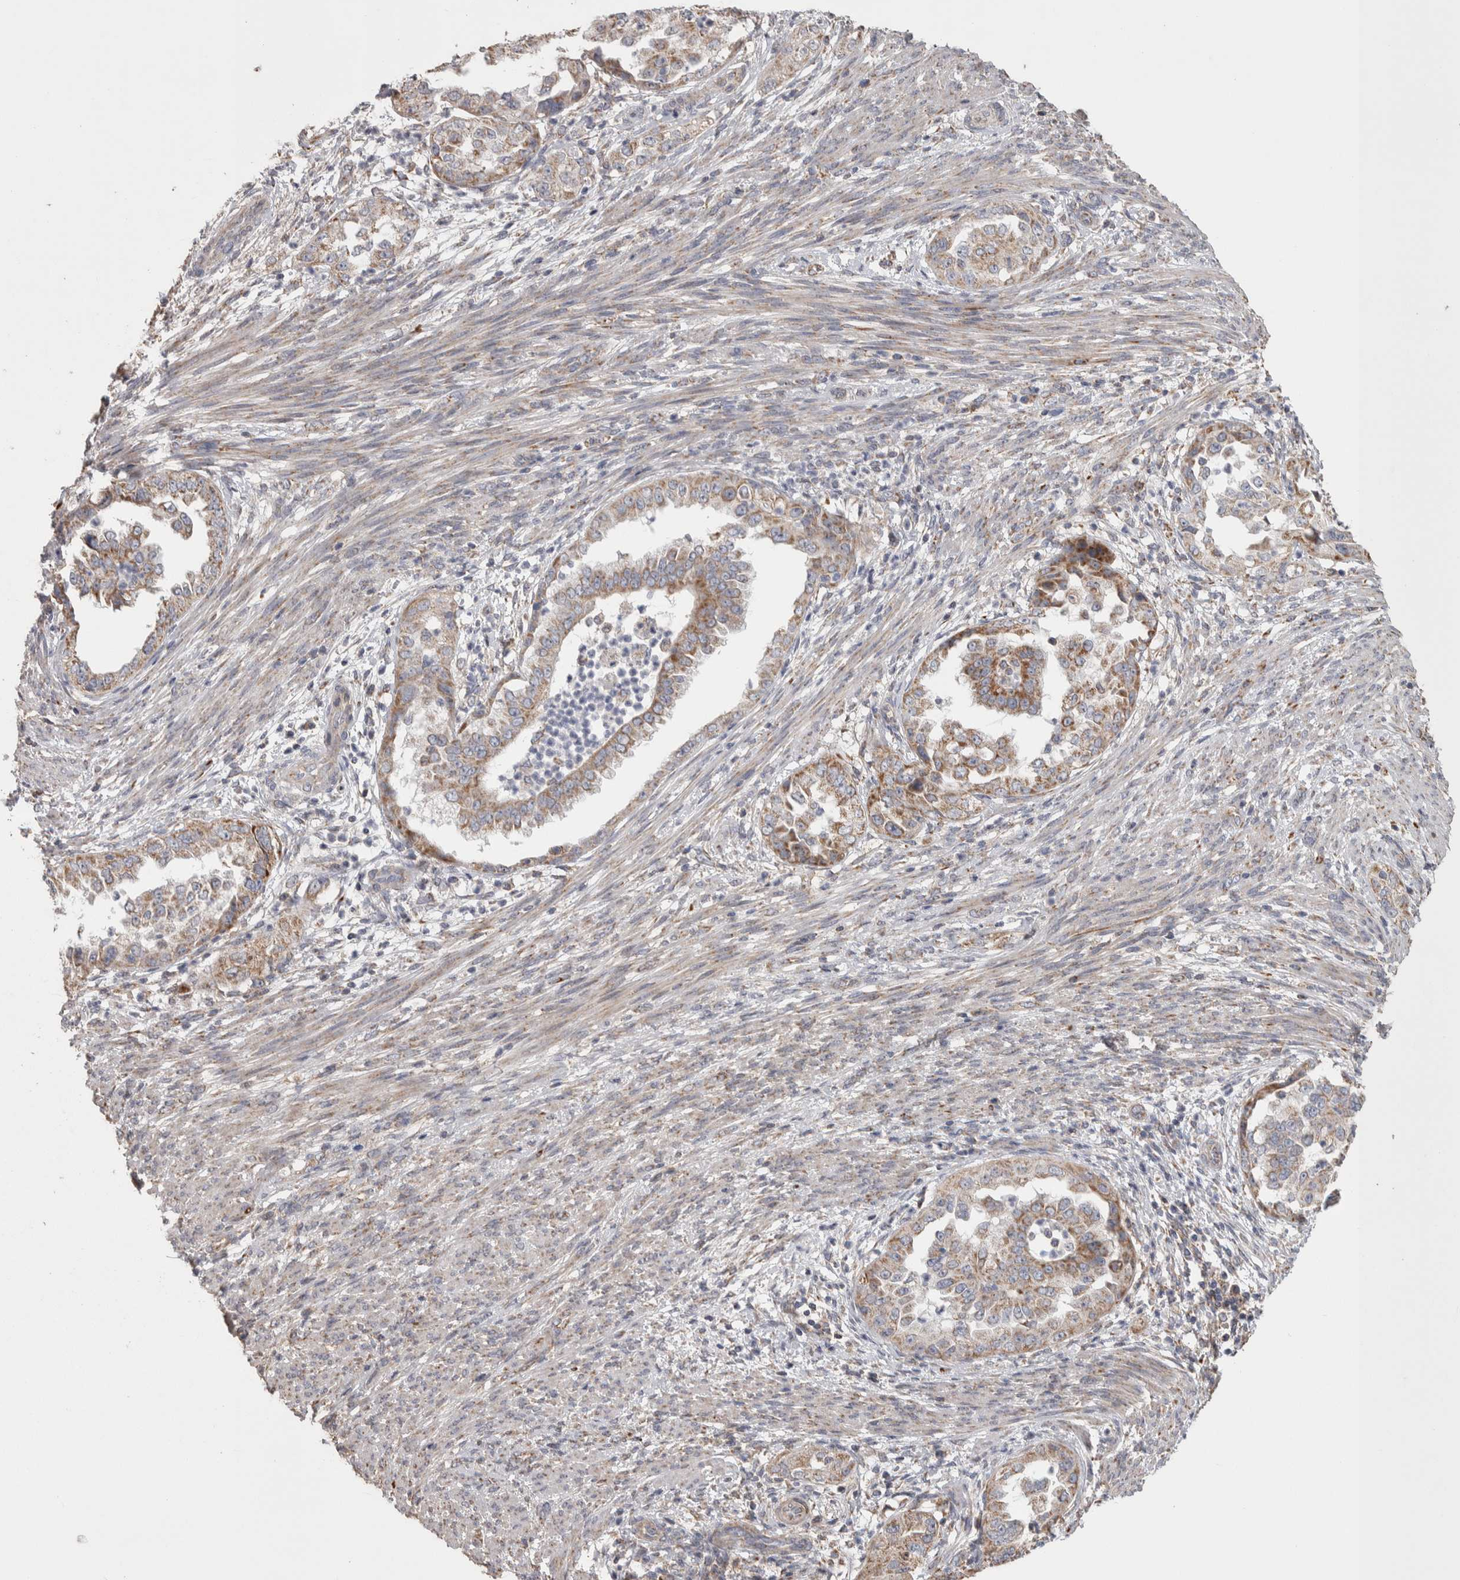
{"staining": {"intensity": "weak", "quantity": ">75%", "location": "cytoplasmic/membranous"}, "tissue": "endometrial cancer", "cell_type": "Tumor cells", "image_type": "cancer", "snomed": [{"axis": "morphology", "description": "Adenocarcinoma, NOS"}, {"axis": "topography", "description": "Endometrium"}], "caption": "Immunohistochemistry image of neoplastic tissue: adenocarcinoma (endometrial) stained using immunohistochemistry (IHC) exhibits low levels of weak protein expression localized specifically in the cytoplasmic/membranous of tumor cells, appearing as a cytoplasmic/membranous brown color.", "gene": "SCO1", "patient": {"sex": "female", "age": 85}}